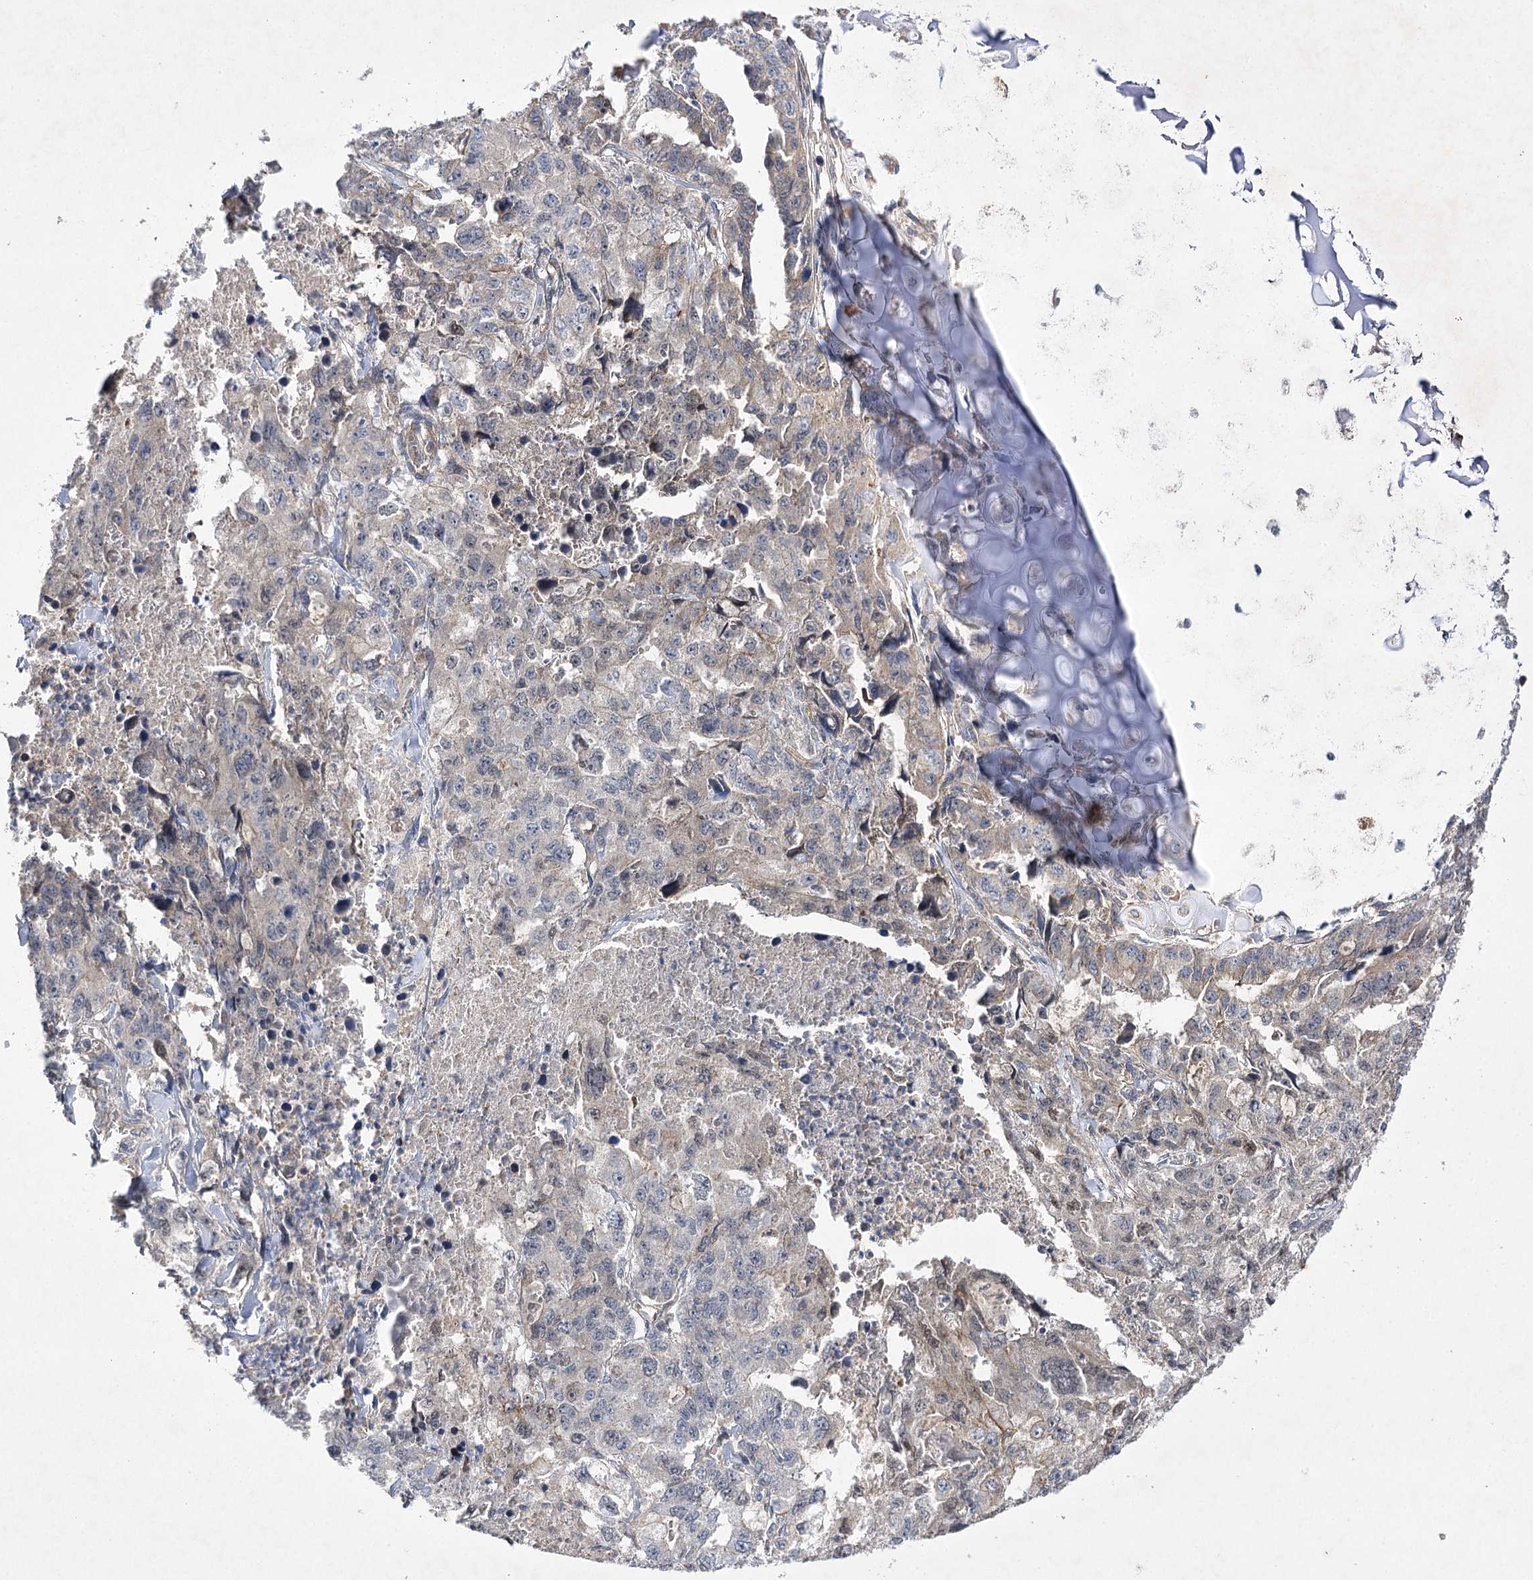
{"staining": {"intensity": "negative", "quantity": "none", "location": "none"}, "tissue": "lung cancer", "cell_type": "Tumor cells", "image_type": "cancer", "snomed": [{"axis": "morphology", "description": "Adenocarcinoma, NOS"}, {"axis": "topography", "description": "Lung"}], "caption": "A photomicrograph of human lung cancer (adenocarcinoma) is negative for staining in tumor cells.", "gene": "BCR", "patient": {"sex": "female", "age": 51}}